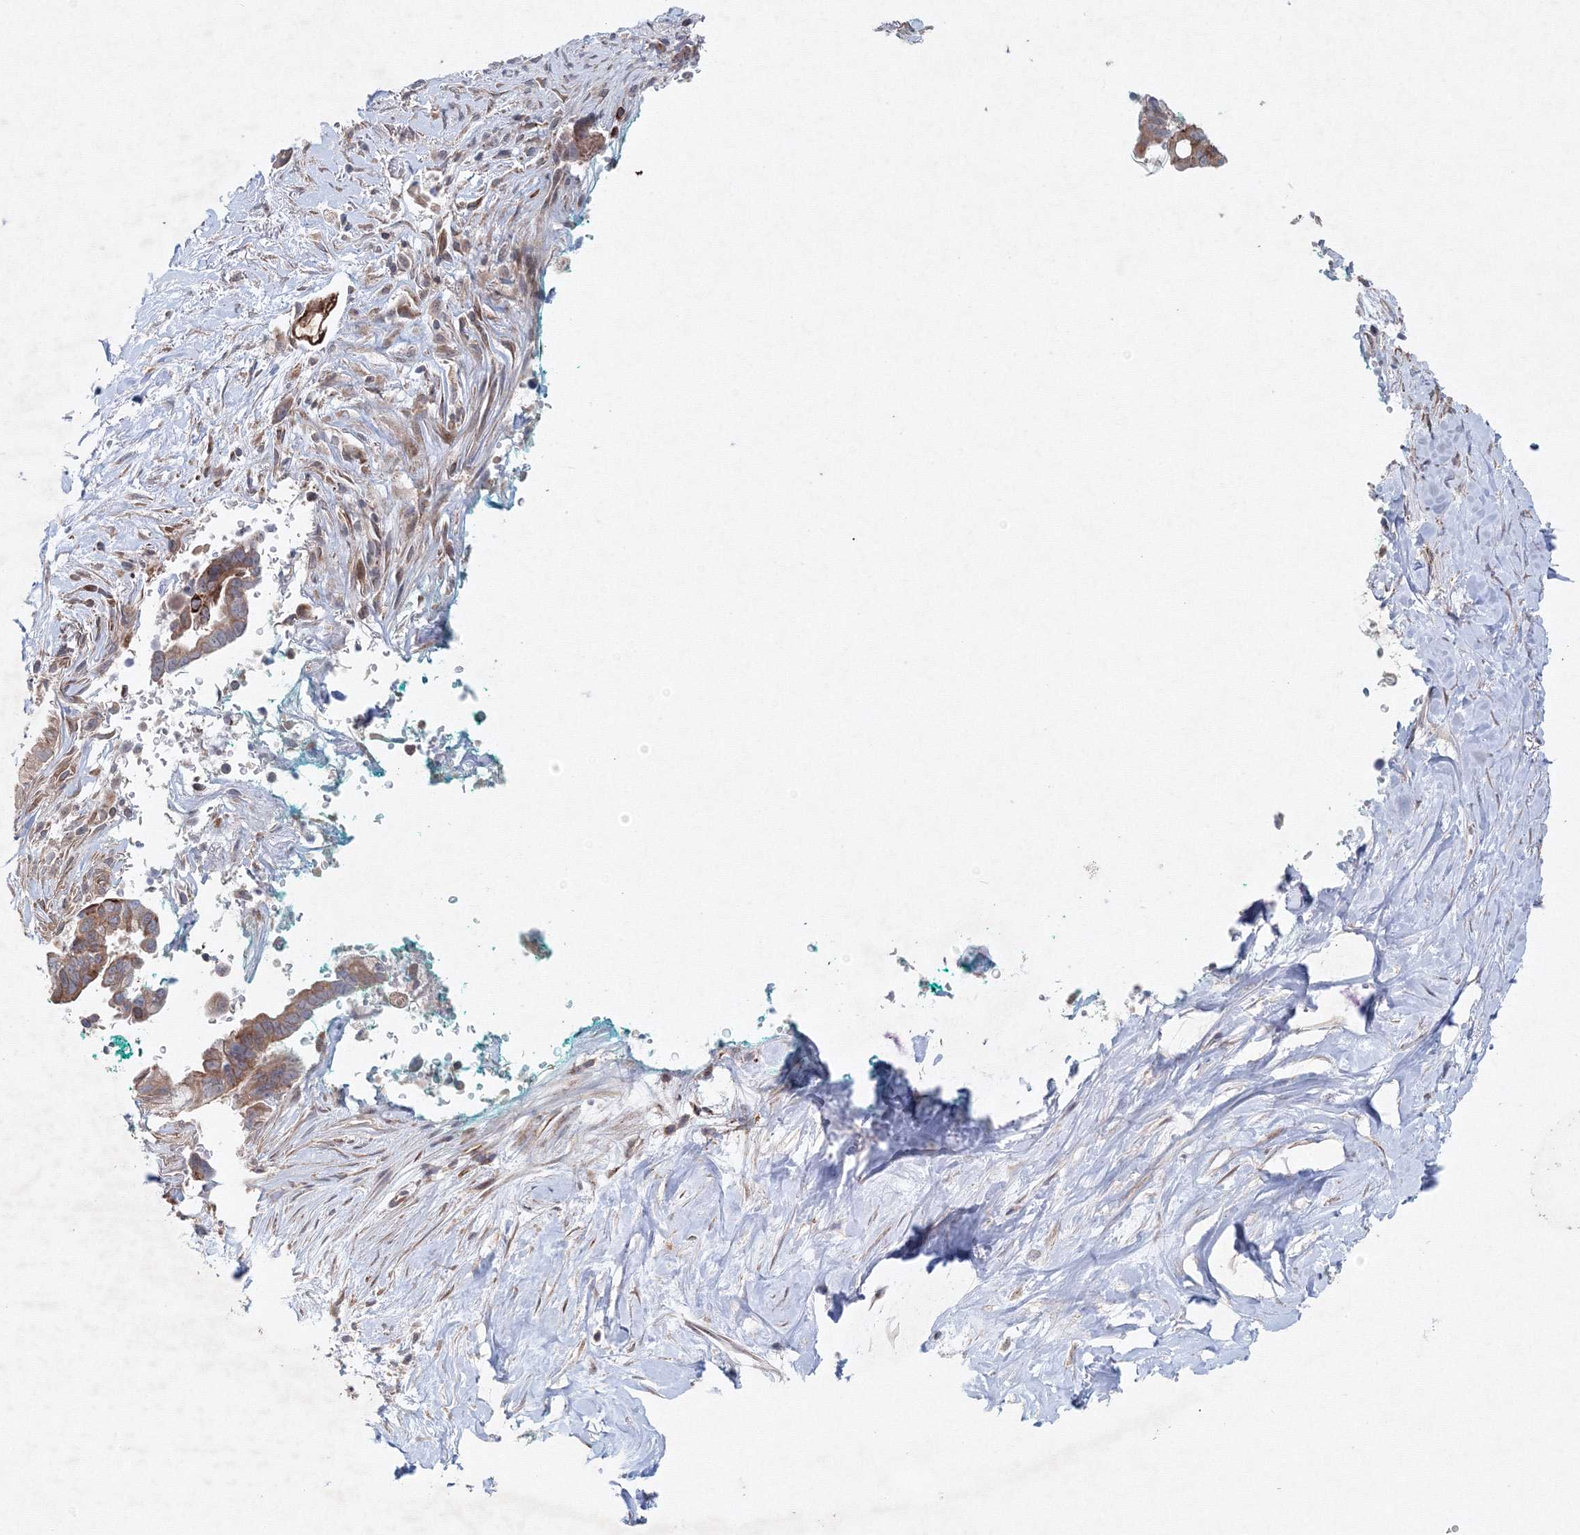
{"staining": {"intensity": "moderate", "quantity": ">75%", "location": "cytoplasmic/membranous"}, "tissue": "pancreatic cancer", "cell_type": "Tumor cells", "image_type": "cancer", "snomed": [{"axis": "morphology", "description": "Adenocarcinoma, NOS"}, {"axis": "topography", "description": "Pancreas"}], "caption": "Immunohistochemistry (IHC) photomicrograph of neoplastic tissue: pancreatic adenocarcinoma stained using IHC reveals medium levels of moderate protein expression localized specifically in the cytoplasmic/membranous of tumor cells, appearing as a cytoplasmic/membranous brown color.", "gene": "WDR49", "patient": {"sex": "female", "age": 72}}